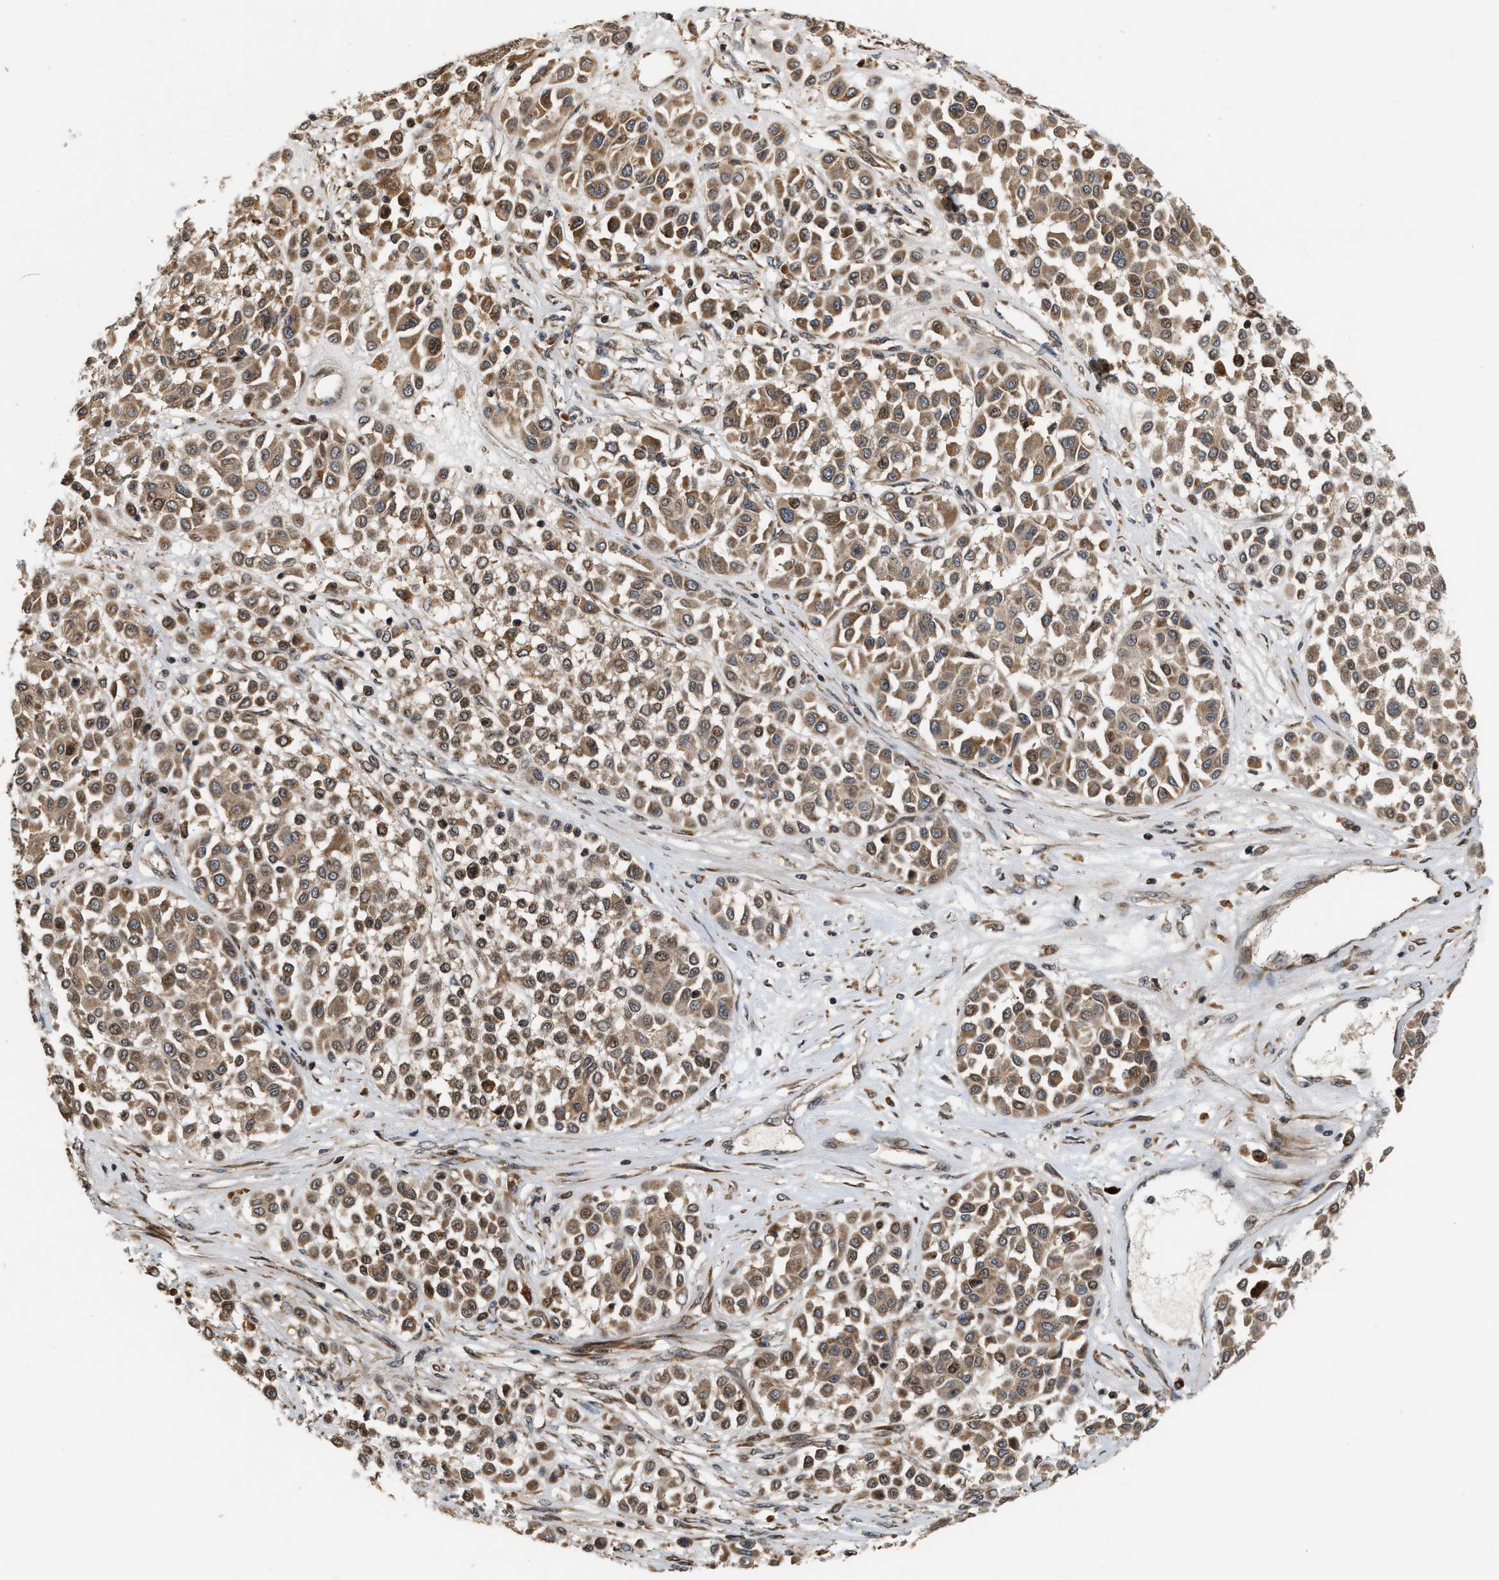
{"staining": {"intensity": "moderate", "quantity": ">75%", "location": "cytoplasmic/membranous,nuclear"}, "tissue": "melanoma", "cell_type": "Tumor cells", "image_type": "cancer", "snomed": [{"axis": "morphology", "description": "Malignant melanoma, Metastatic site"}, {"axis": "topography", "description": "Soft tissue"}], "caption": "This is a histology image of immunohistochemistry staining of melanoma, which shows moderate positivity in the cytoplasmic/membranous and nuclear of tumor cells.", "gene": "ELP2", "patient": {"sex": "male", "age": 41}}